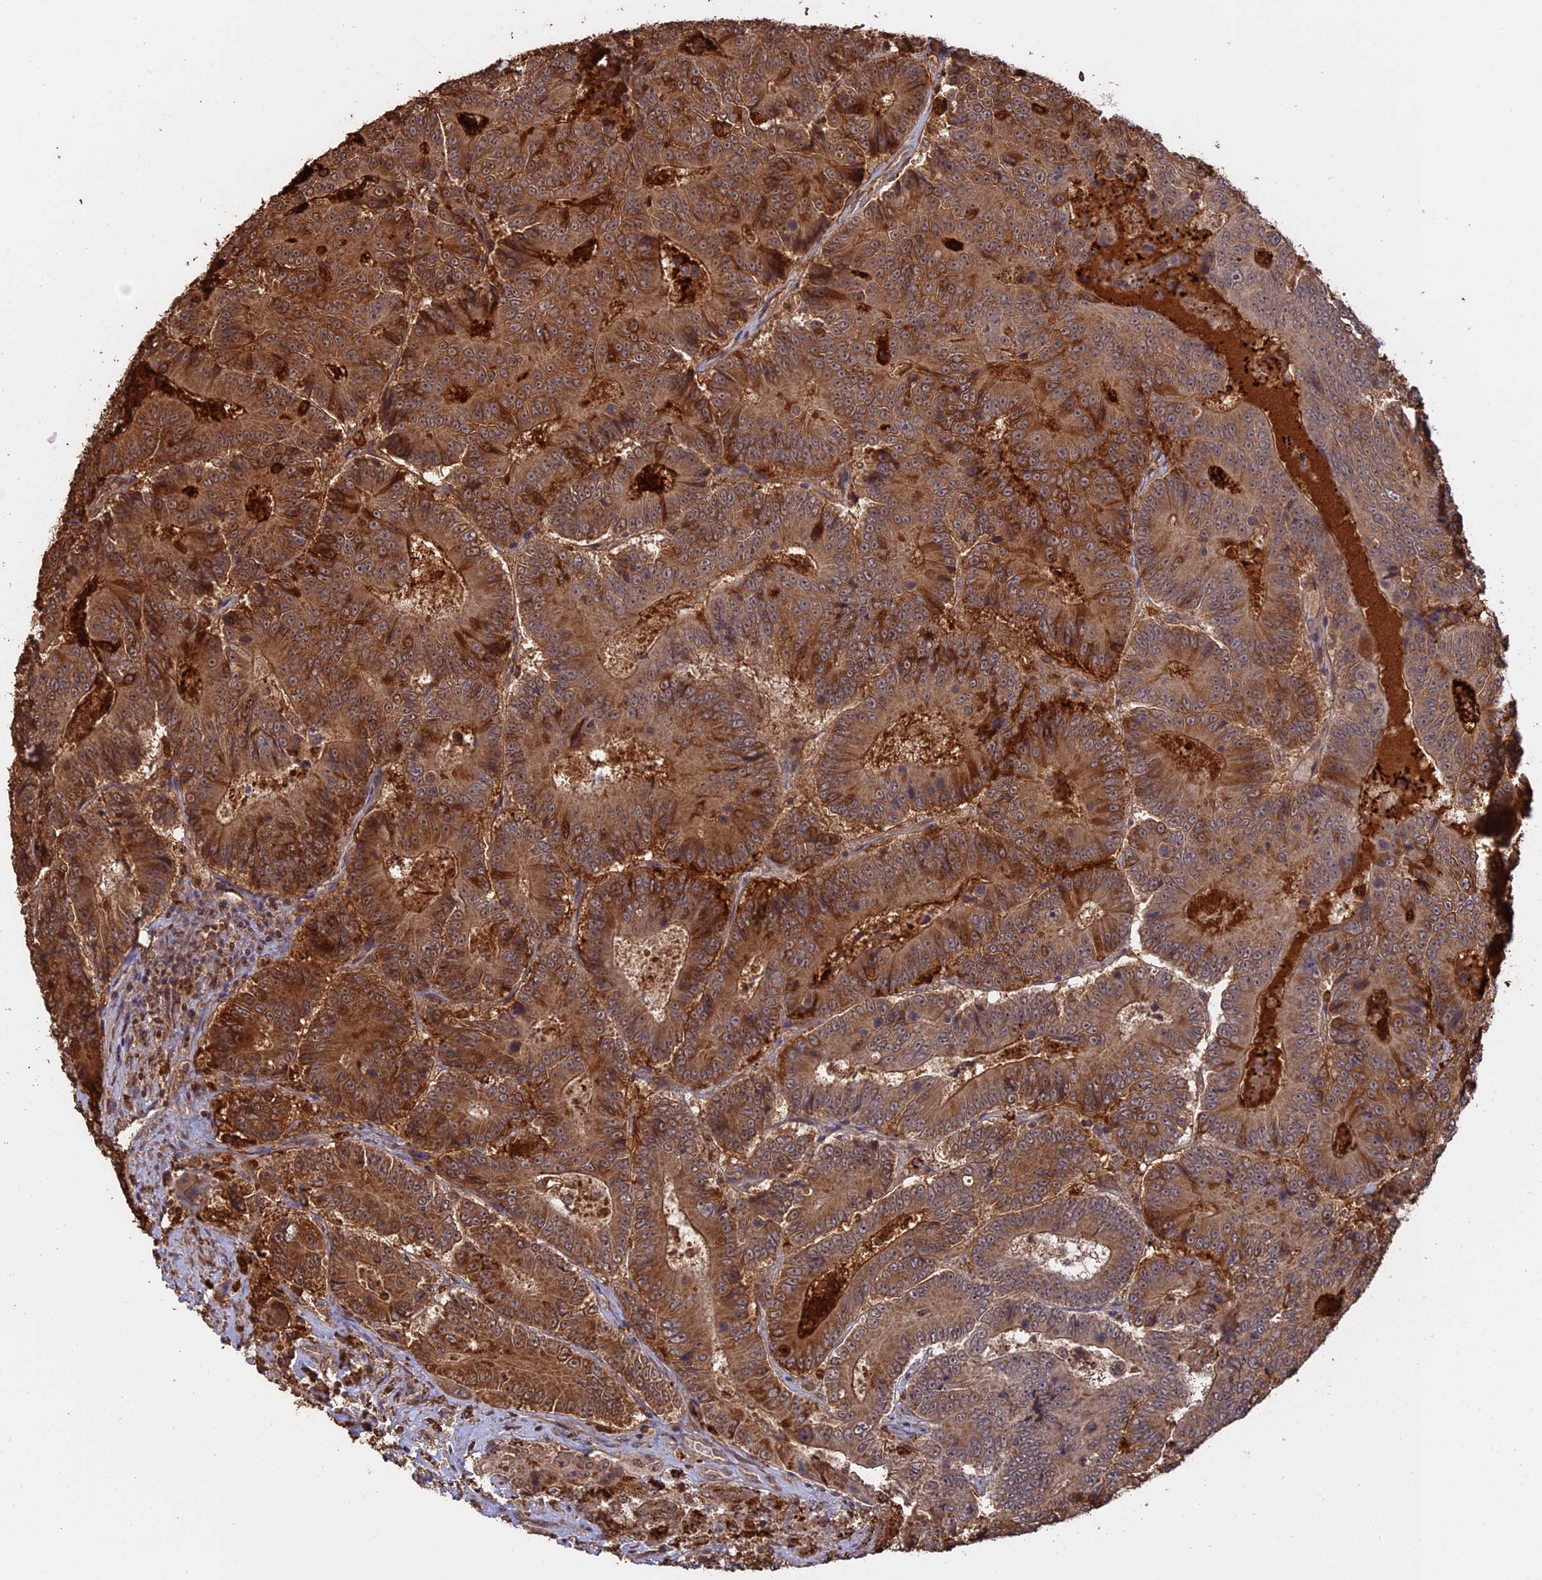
{"staining": {"intensity": "moderate", "quantity": ">75%", "location": "cytoplasmic/membranous"}, "tissue": "colorectal cancer", "cell_type": "Tumor cells", "image_type": "cancer", "snomed": [{"axis": "morphology", "description": "Adenocarcinoma, NOS"}, {"axis": "topography", "description": "Colon"}], "caption": "Adenocarcinoma (colorectal) was stained to show a protein in brown. There is medium levels of moderate cytoplasmic/membranous staining in about >75% of tumor cells. (Stains: DAB in brown, nuclei in blue, Microscopy: brightfield microscopy at high magnification).", "gene": "FAM210B", "patient": {"sex": "male", "age": 83}}